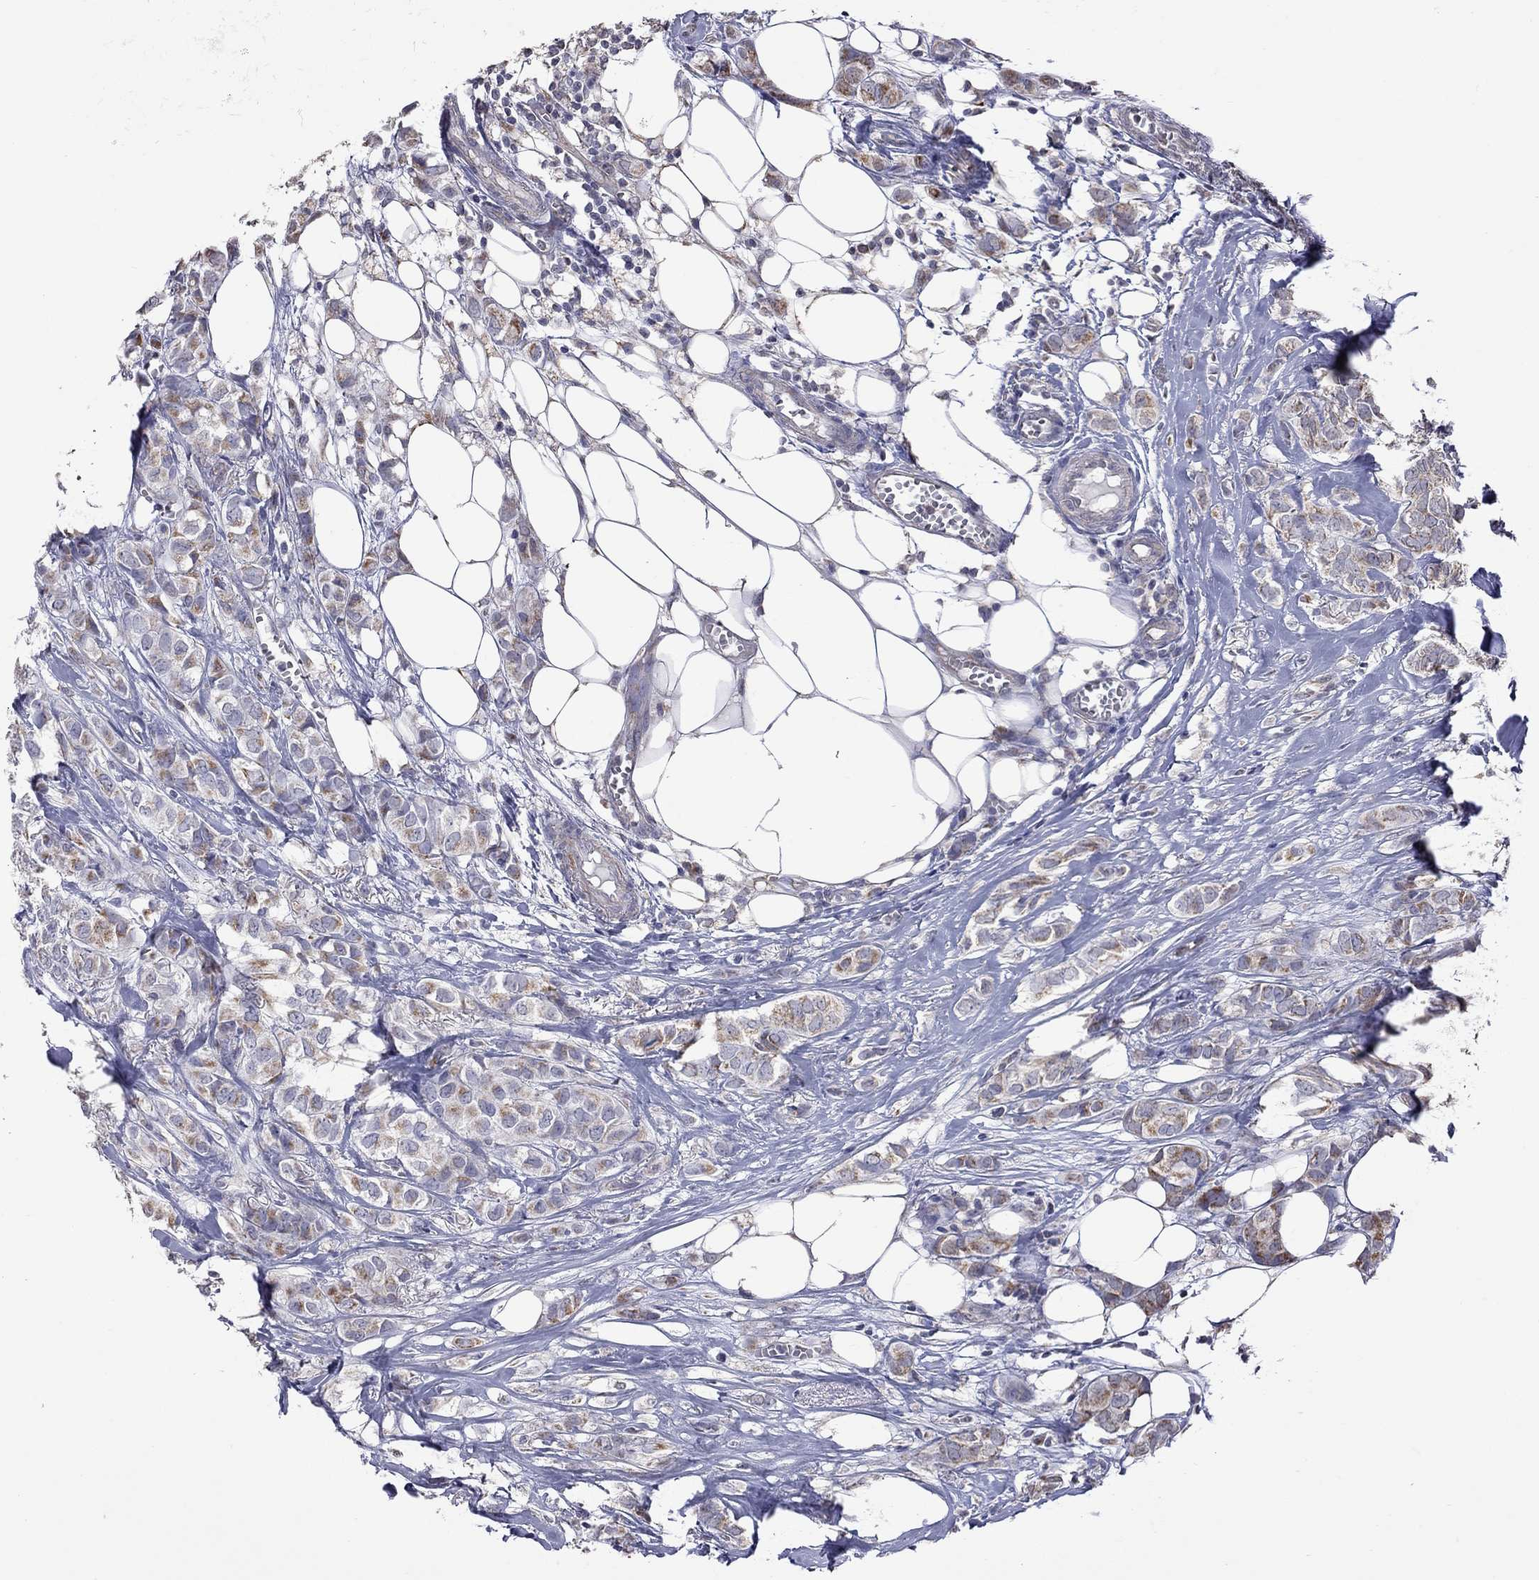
{"staining": {"intensity": "moderate", "quantity": ">75%", "location": "cytoplasmic/membranous"}, "tissue": "breast cancer", "cell_type": "Tumor cells", "image_type": "cancer", "snomed": [{"axis": "morphology", "description": "Duct carcinoma"}, {"axis": "topography", "description": "Breast"}], "caption": "An immunohistochemistry (IHC) photomicrograph of tumor tissue is shown. Protein staining in brown labels moderate cytoplasmic/membranous positivity in invasive ductal carcinoma (breast) within tumor cells. (DAB IHC, brown staining for protein, blue staining for nuclei).", "gene": "NDUFB1", "patient": {"sex": "female", "age": 85}}